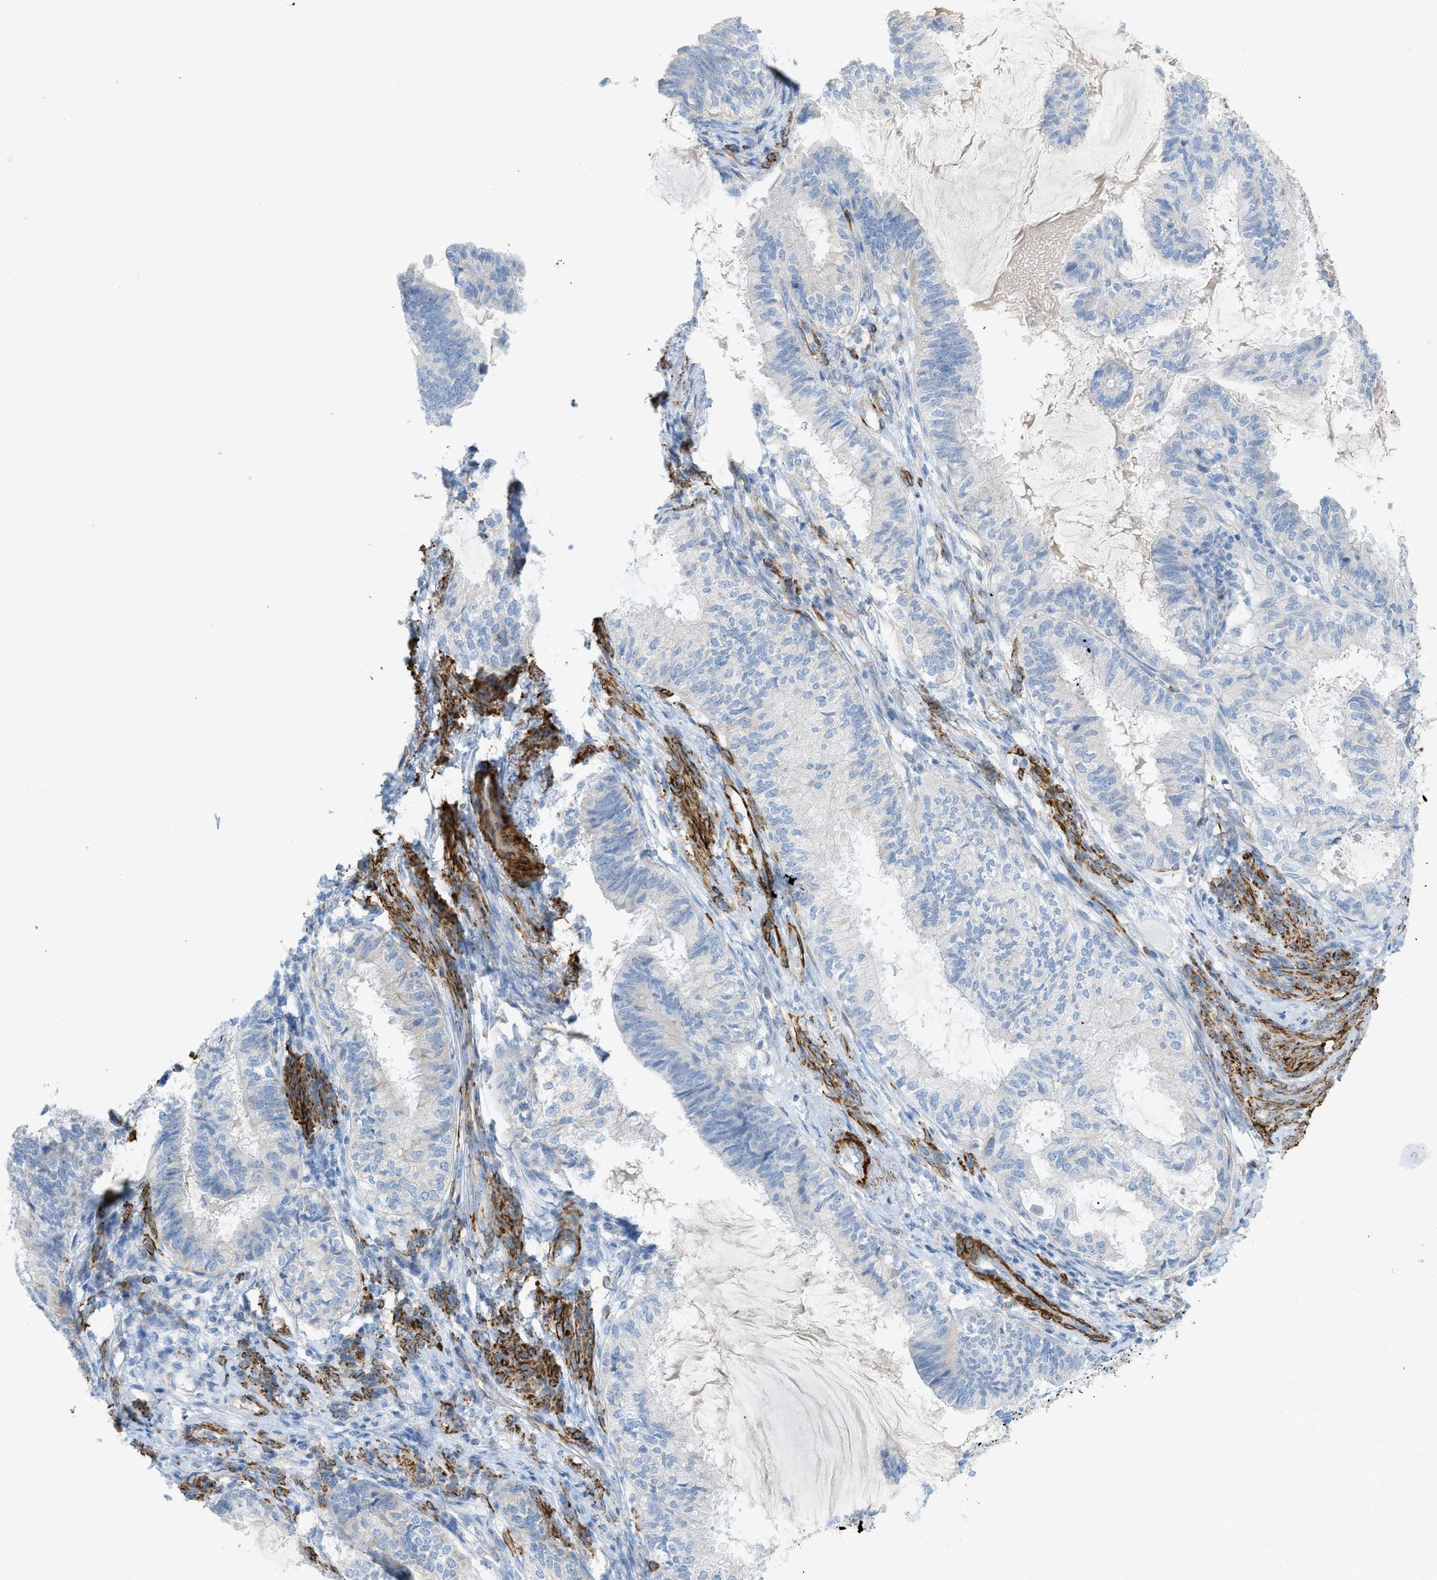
{"staining": {"intensity": "negative", "quantity": "none", "location": "none"}, "tissue": "cervical cancer", "cell_type": "Tumor cells", "image_type": "cancer", "snomed": [{"axis": "morphology", "description": "Normal tissue, NOS"}, {"axis": "morphology", "description": "Adenocarcinoma, NOS"}, {"axis": "topography", "description": "Cervix"}, {"axis": "topography", "description": "Endometrium"}], "caption": "Tumor cells show no significant expression in adenocarcinoma (cervical).", "gene": "MYH11", "patient": {"sex": "female", "age": 86}}